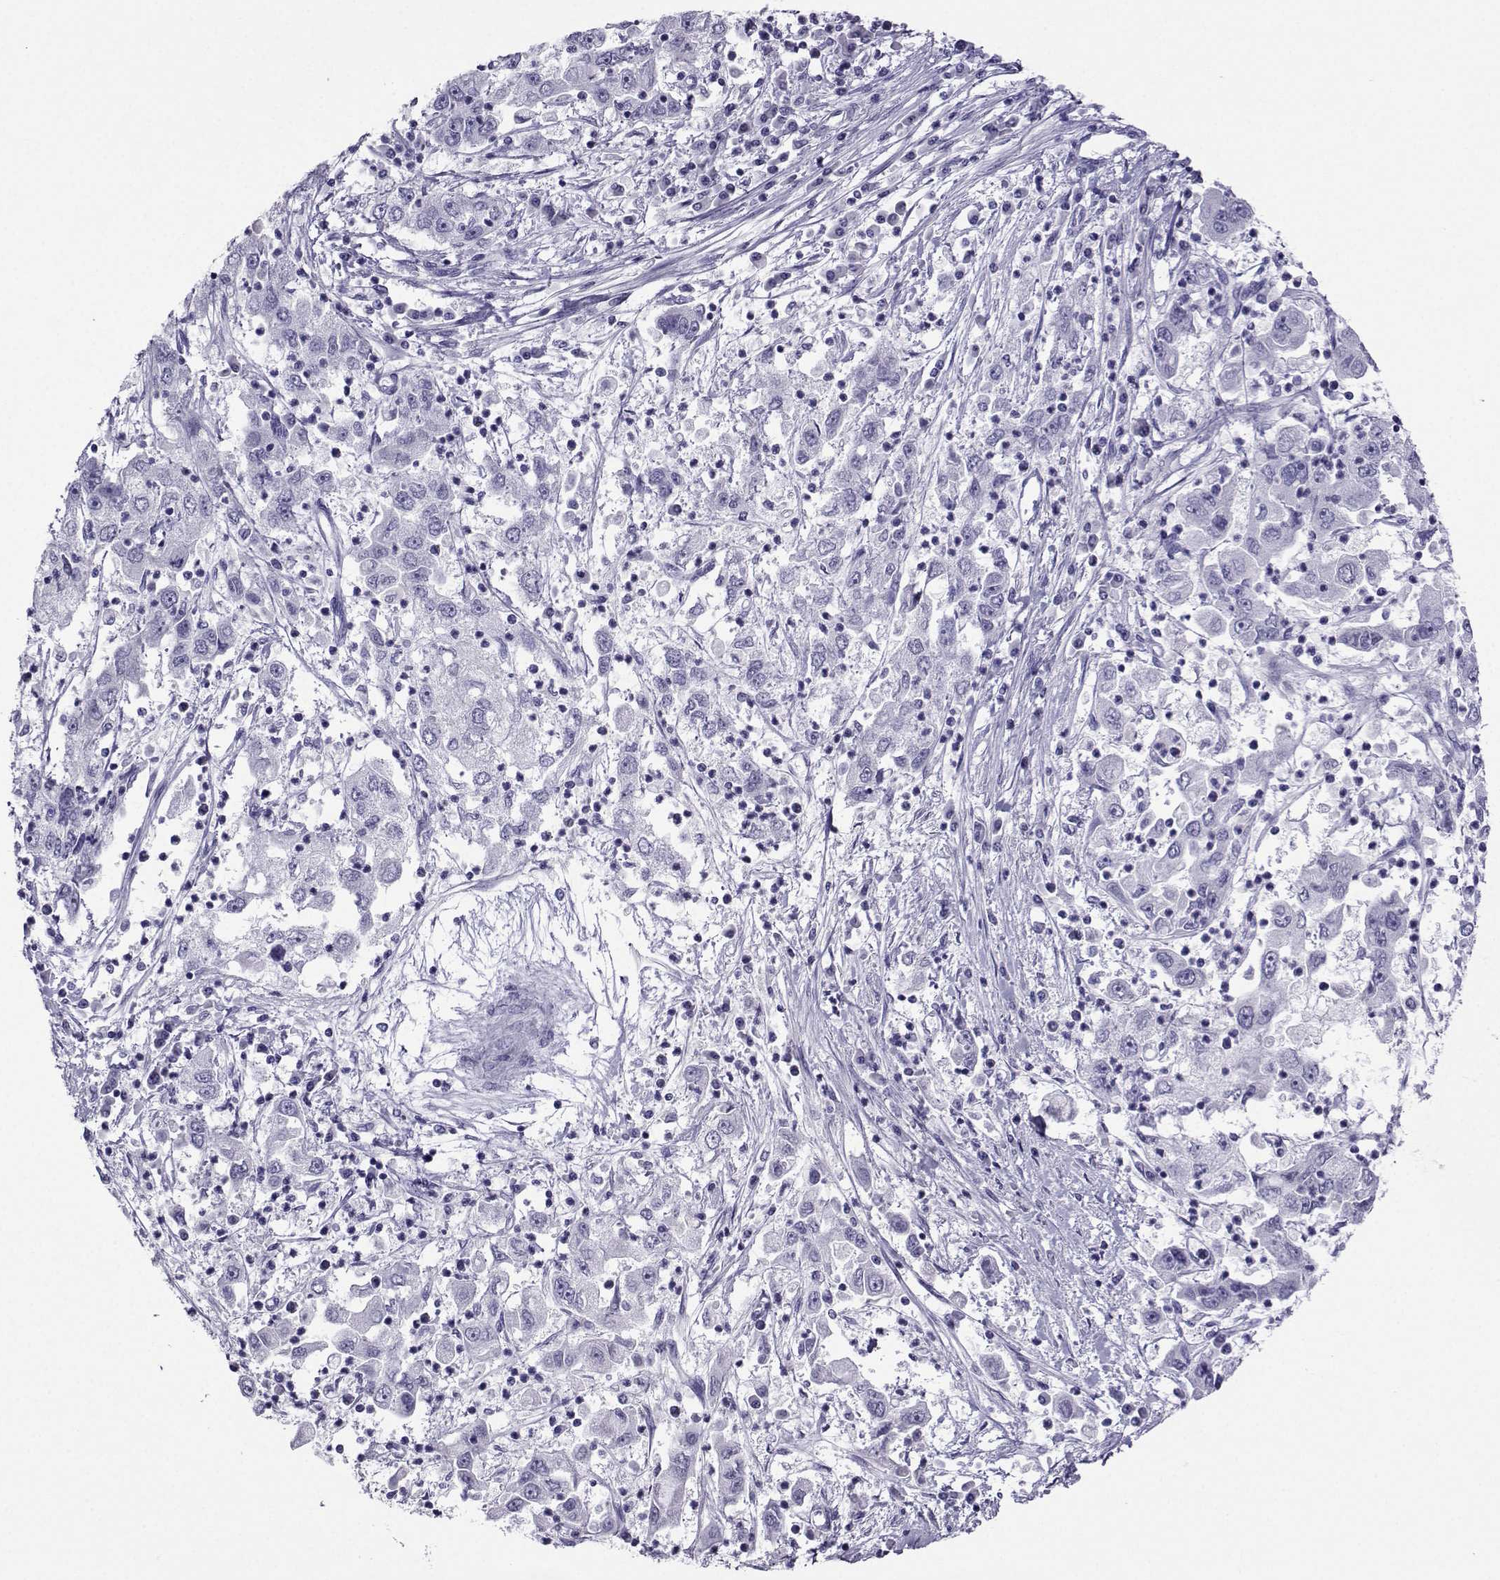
{"staining": {"intensity": "negative", "quantity": "none", "location": "none"}, "tissue": "cervical cancer", "cell_type": "Tumor cells", "image_type": "cancer", "snomed": [{"axis": "morphology", "description": "Squamous cell carcinoma, NOS"}, {"axis": "topography", "description": "Cervix"}], "caption": "Squamous cell carcinoma (cervical) was stained to show a protein in brown. There is no significant staining in tumor cells. (DAB immunohistochemistry (IHC), high magnification).", "gene": "CRYBB1", "patient": {"sex": "female", "age": 36}}